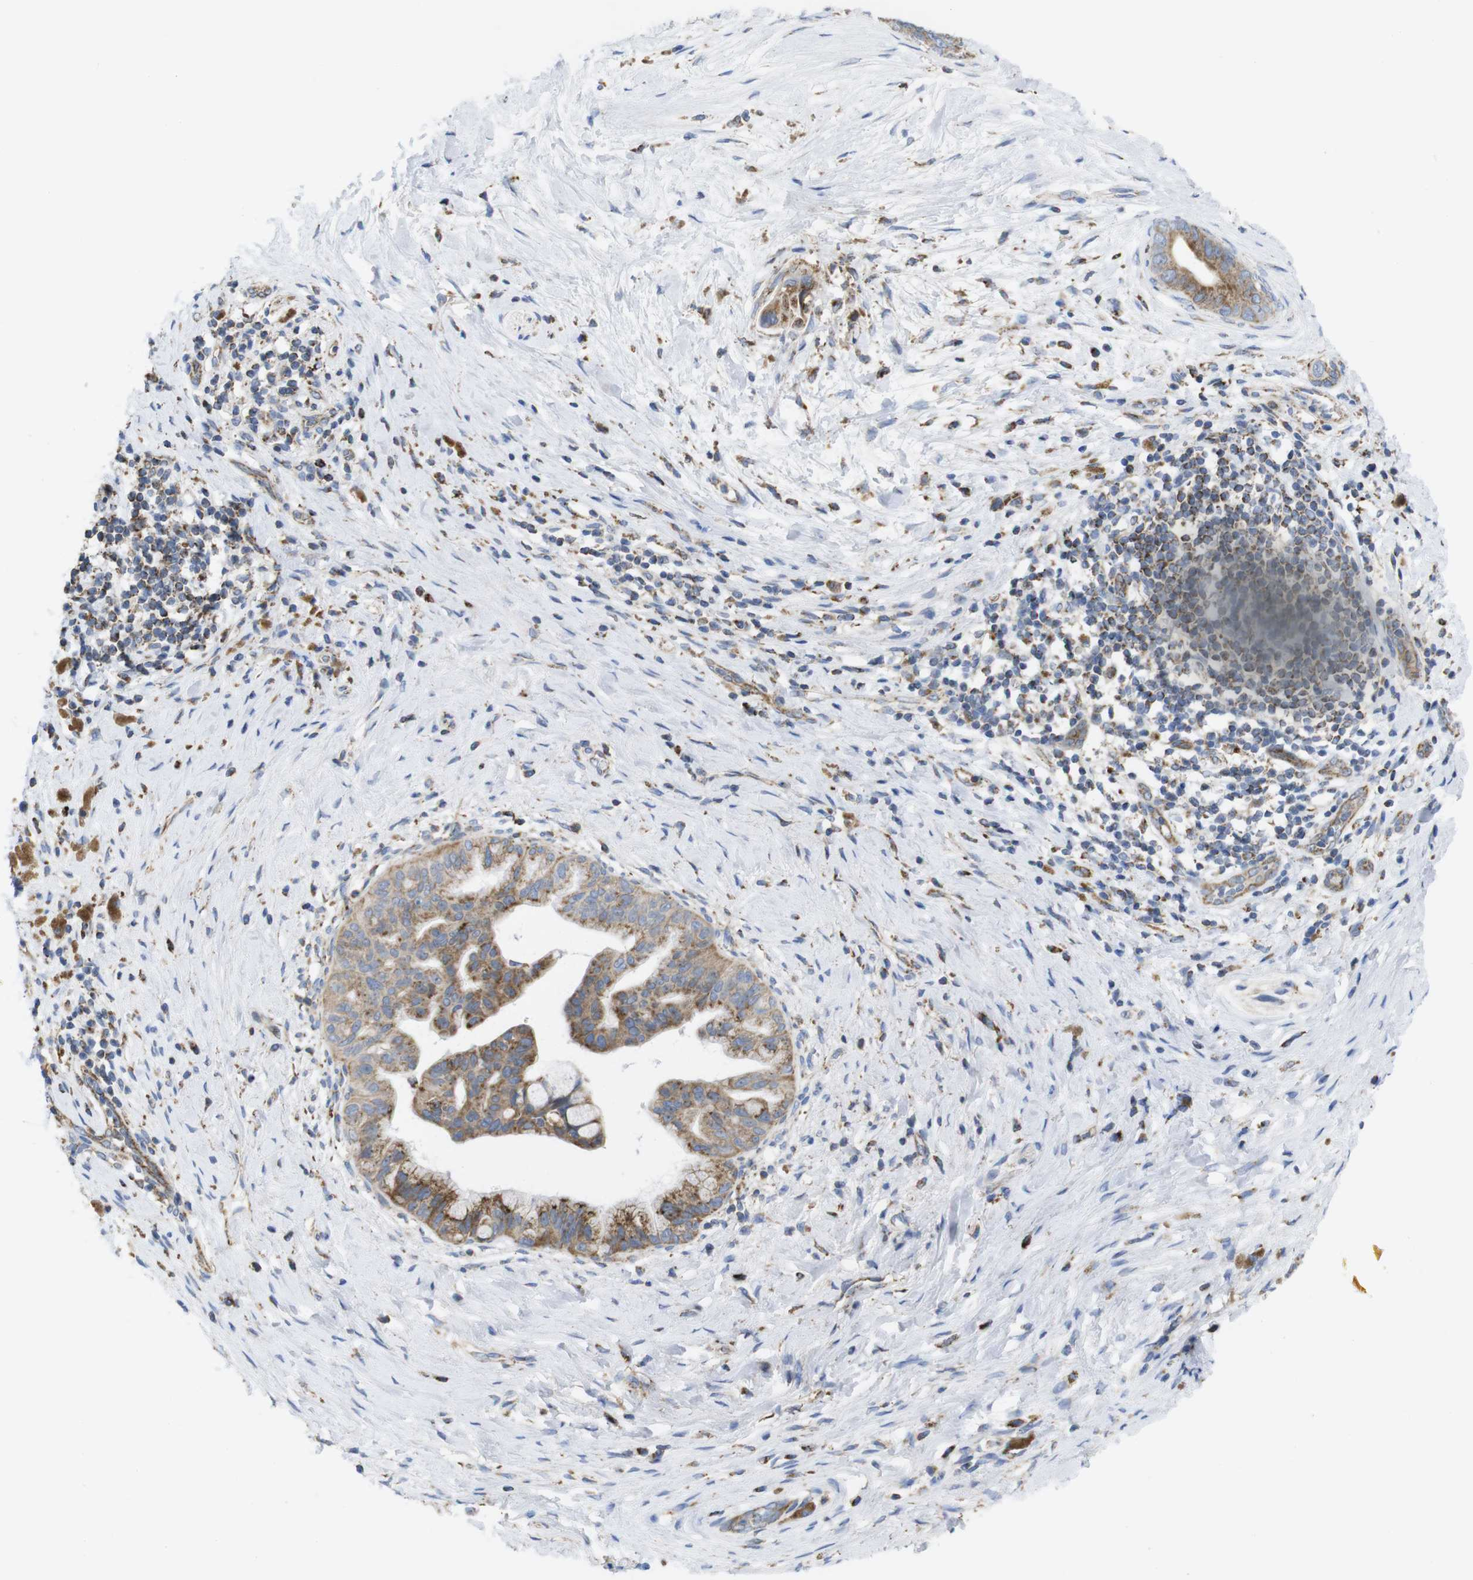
{"staining": {"intensity": "moderate", "quantity": ">75%", "location": "cytoplasmic/membranous"}, "tissue": "pancreatic cancer", "cell_type": "Tumor cells", "image_type": "cancer", "snomed": [{"axis": "morphology", "description": "Adenocarcinoma, NOS"}, {"axis": "topography", "description": "Pancreas"}], "caption": "Protein staining of pancreatic cancer tissue shows moderate cytoplasmic/membranous staining in about >75% of tumor cells.", "gene": "TMEM192", "patient": {"sex": "male", "age": 55}}